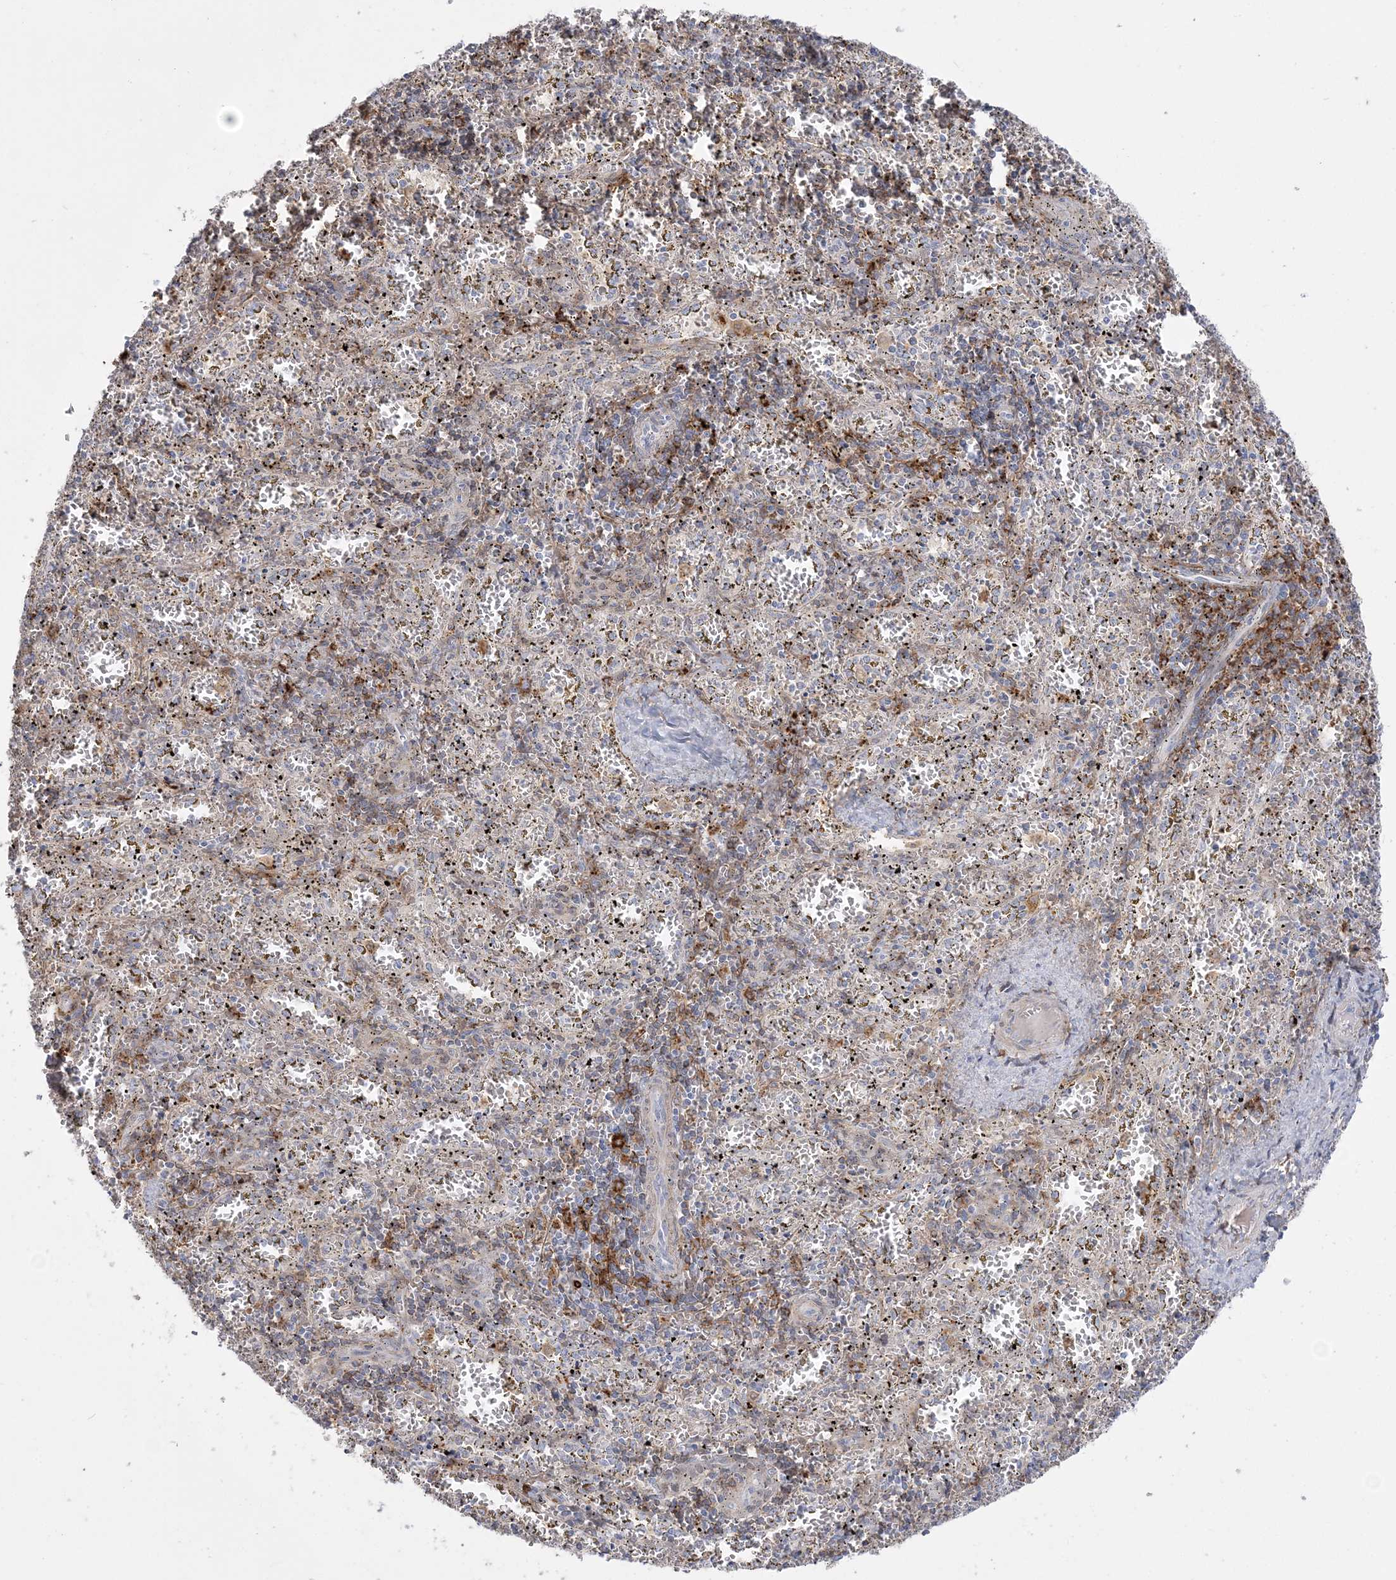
{"staining": {"intensity": "moderate", "quantity": "<25%", "location": "cytoplasmic/membranous"}, "tissue": "spleen", "cell_type": "Cells in red pulp", "image_type": "normal", "snomed": [{"axis": "morphology", "description": "Normal tissue, NOS"}, {"axis": "topography", "description": "Spleen"}], "caption": "IHC image of benign spleen: spleen stained using IHC displays low levels of moderate protein expression localized specifically in the cytoplasmic/membranous of cells in red pulp, appearing as a cytoplasmic/membranous brown color.", "gene": "HAAO", "patient": {"sex": "male", "age": 11}}